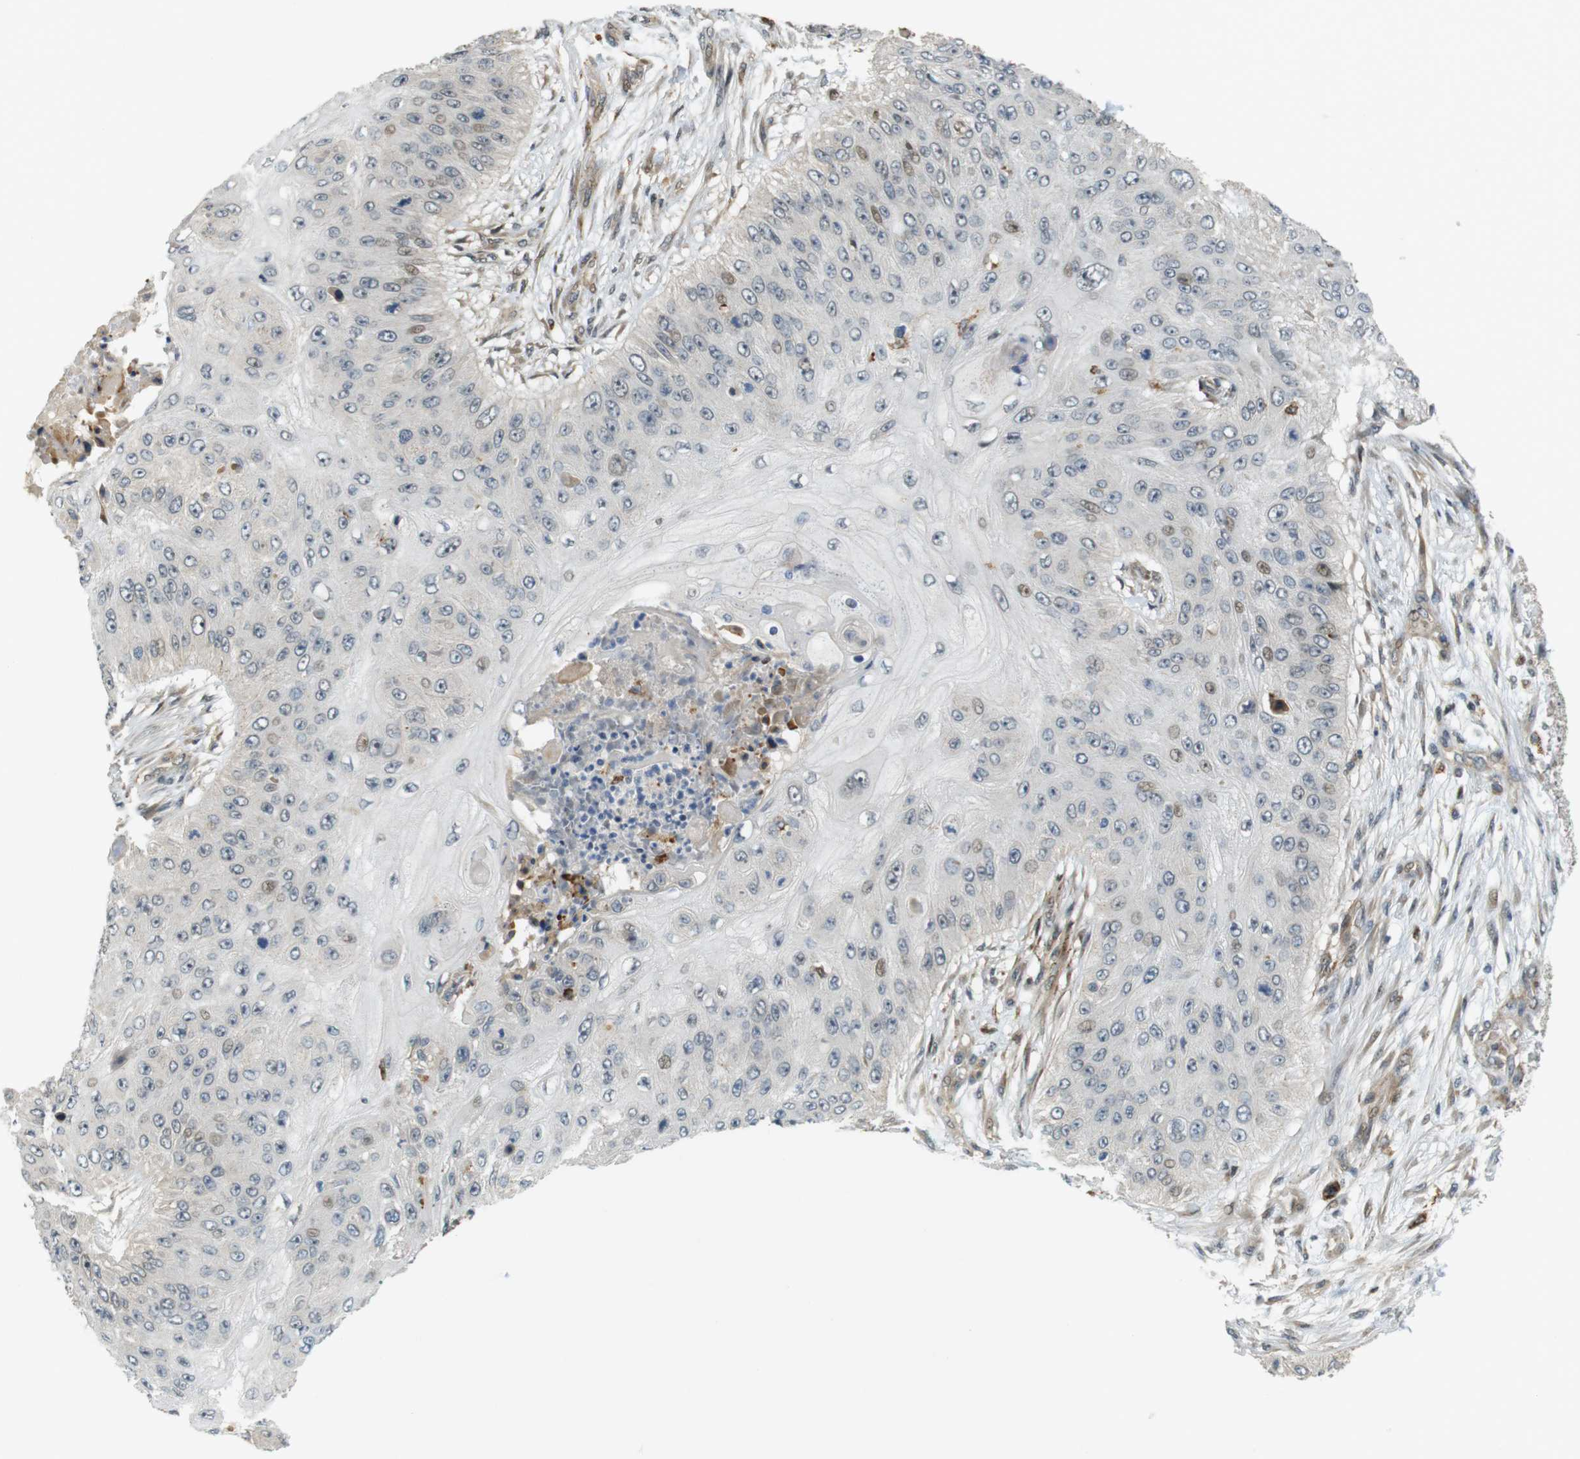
{"staining": {"intensity": "negative", "quantity": "none", "location": "none"}, "tissue": "skin cancer", "cell_type": "Tumor cells", "image_type": "cancer", "snomed": [{"axis": "morphology", "description": "Squamous cell carcinoma, NOS"}, {"axis": "topography", "description": "Skin"}], "caption": "Immunohistochemistry (IHC) photomicrograph of human skin cancer (squamous cell carcinoma) stained for a protein (brown), which shows no expression in tumor cells.", "gene": "TSPAN9", "patient": {"sex": "female", "age": 80}}